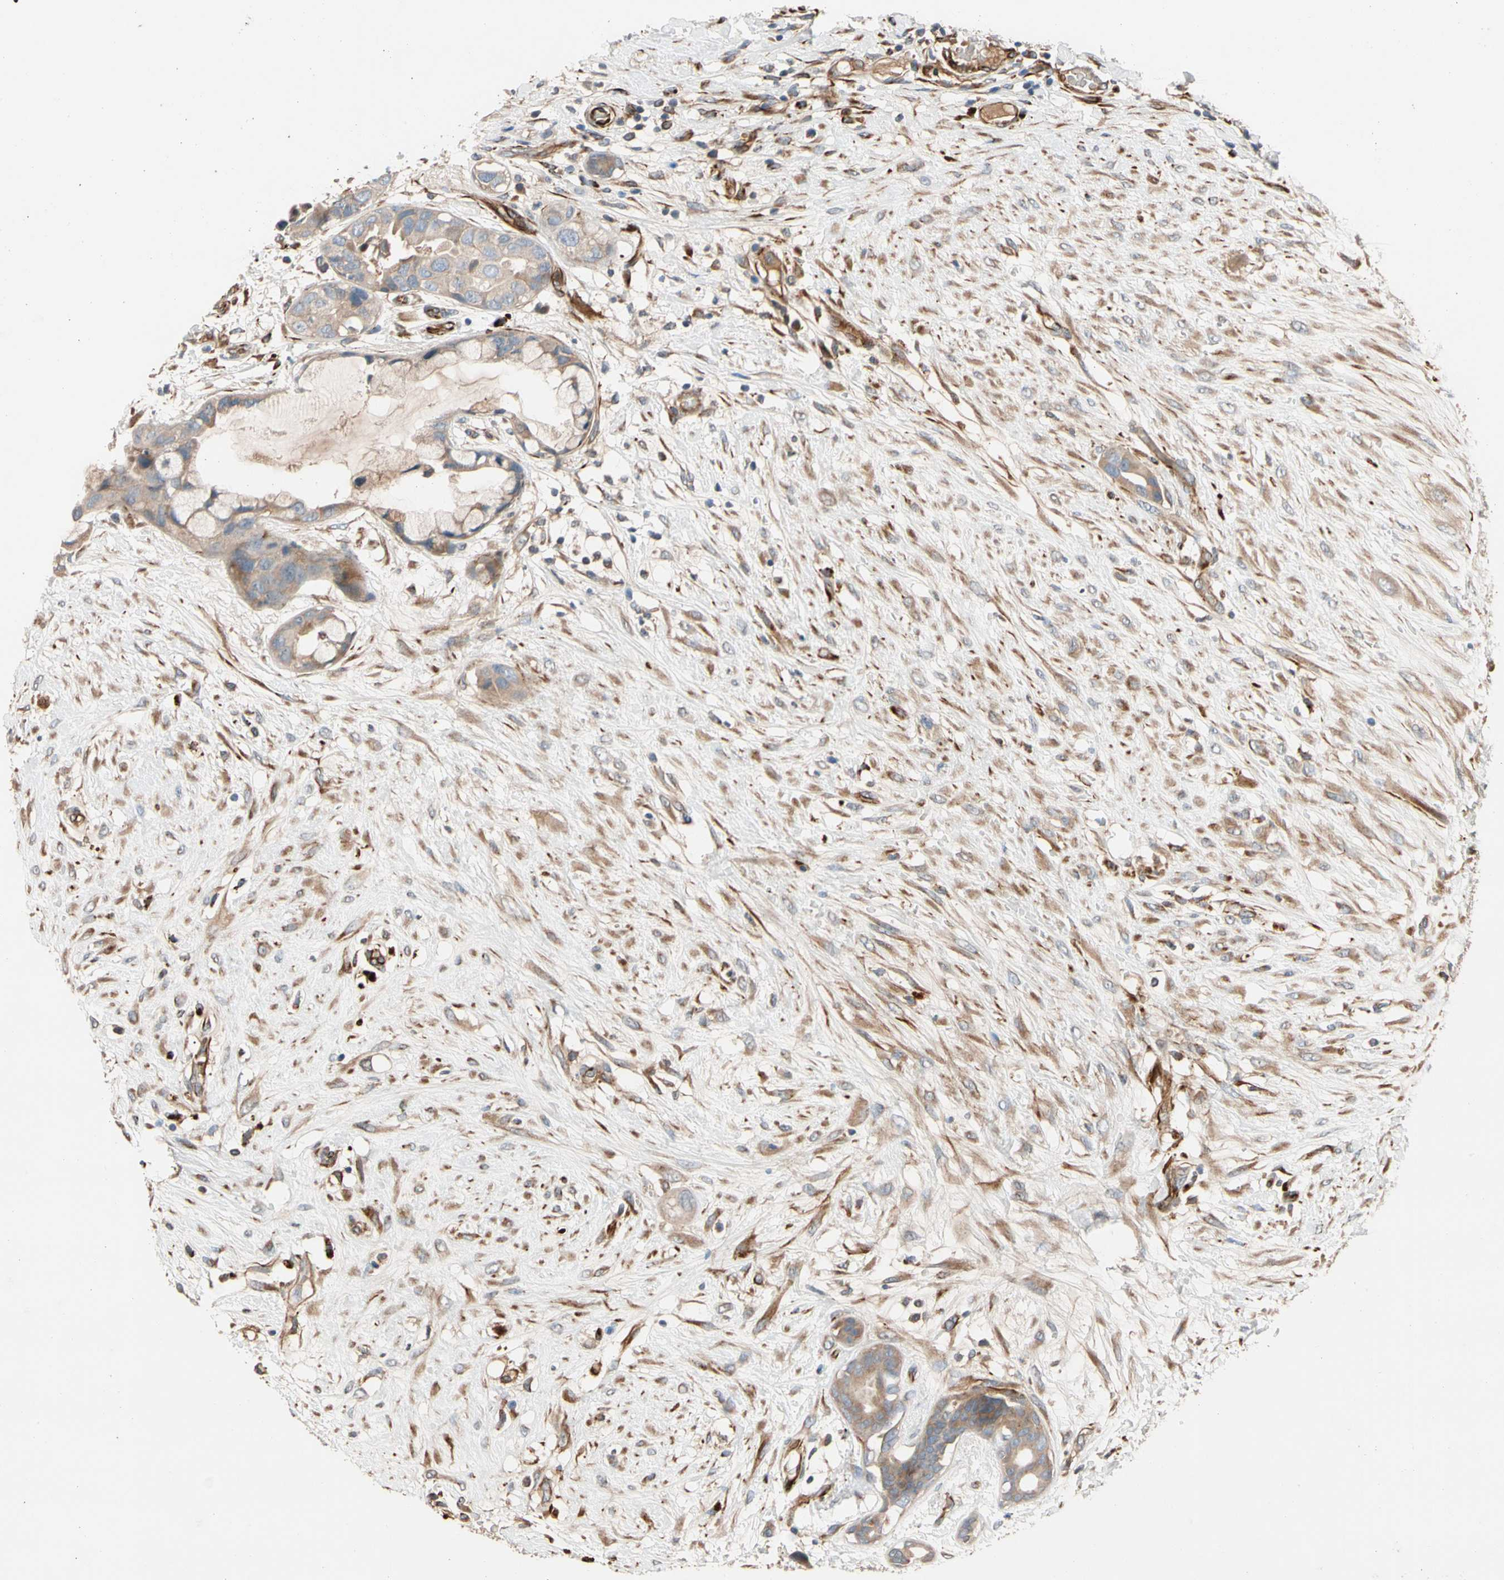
{"staining": {"intensity": "moderate", "quantity": ">75%", "location": "cytoplasmic/membranous"}, "tissue": "breast cancer", "cell_type": "Tumor cells", "image_type": "cancer", "snomed": [{"axis": "morphology", "description": "Duct carcinoma"}, {"axis": "topography", "description": "Breast"}], "caption": "Immunohistochemistry (IHC) micrograph of neoplastic tissue: human breast cancer stained using IHC displays medium levels of moderate protein expression localized specifically in the cytoplasmic/membranous of tumor cells, appearing as a cytoplasmic/membranous brown color.", "gene": "FGD6", "patient": {"sex": "female", "age": 40}}